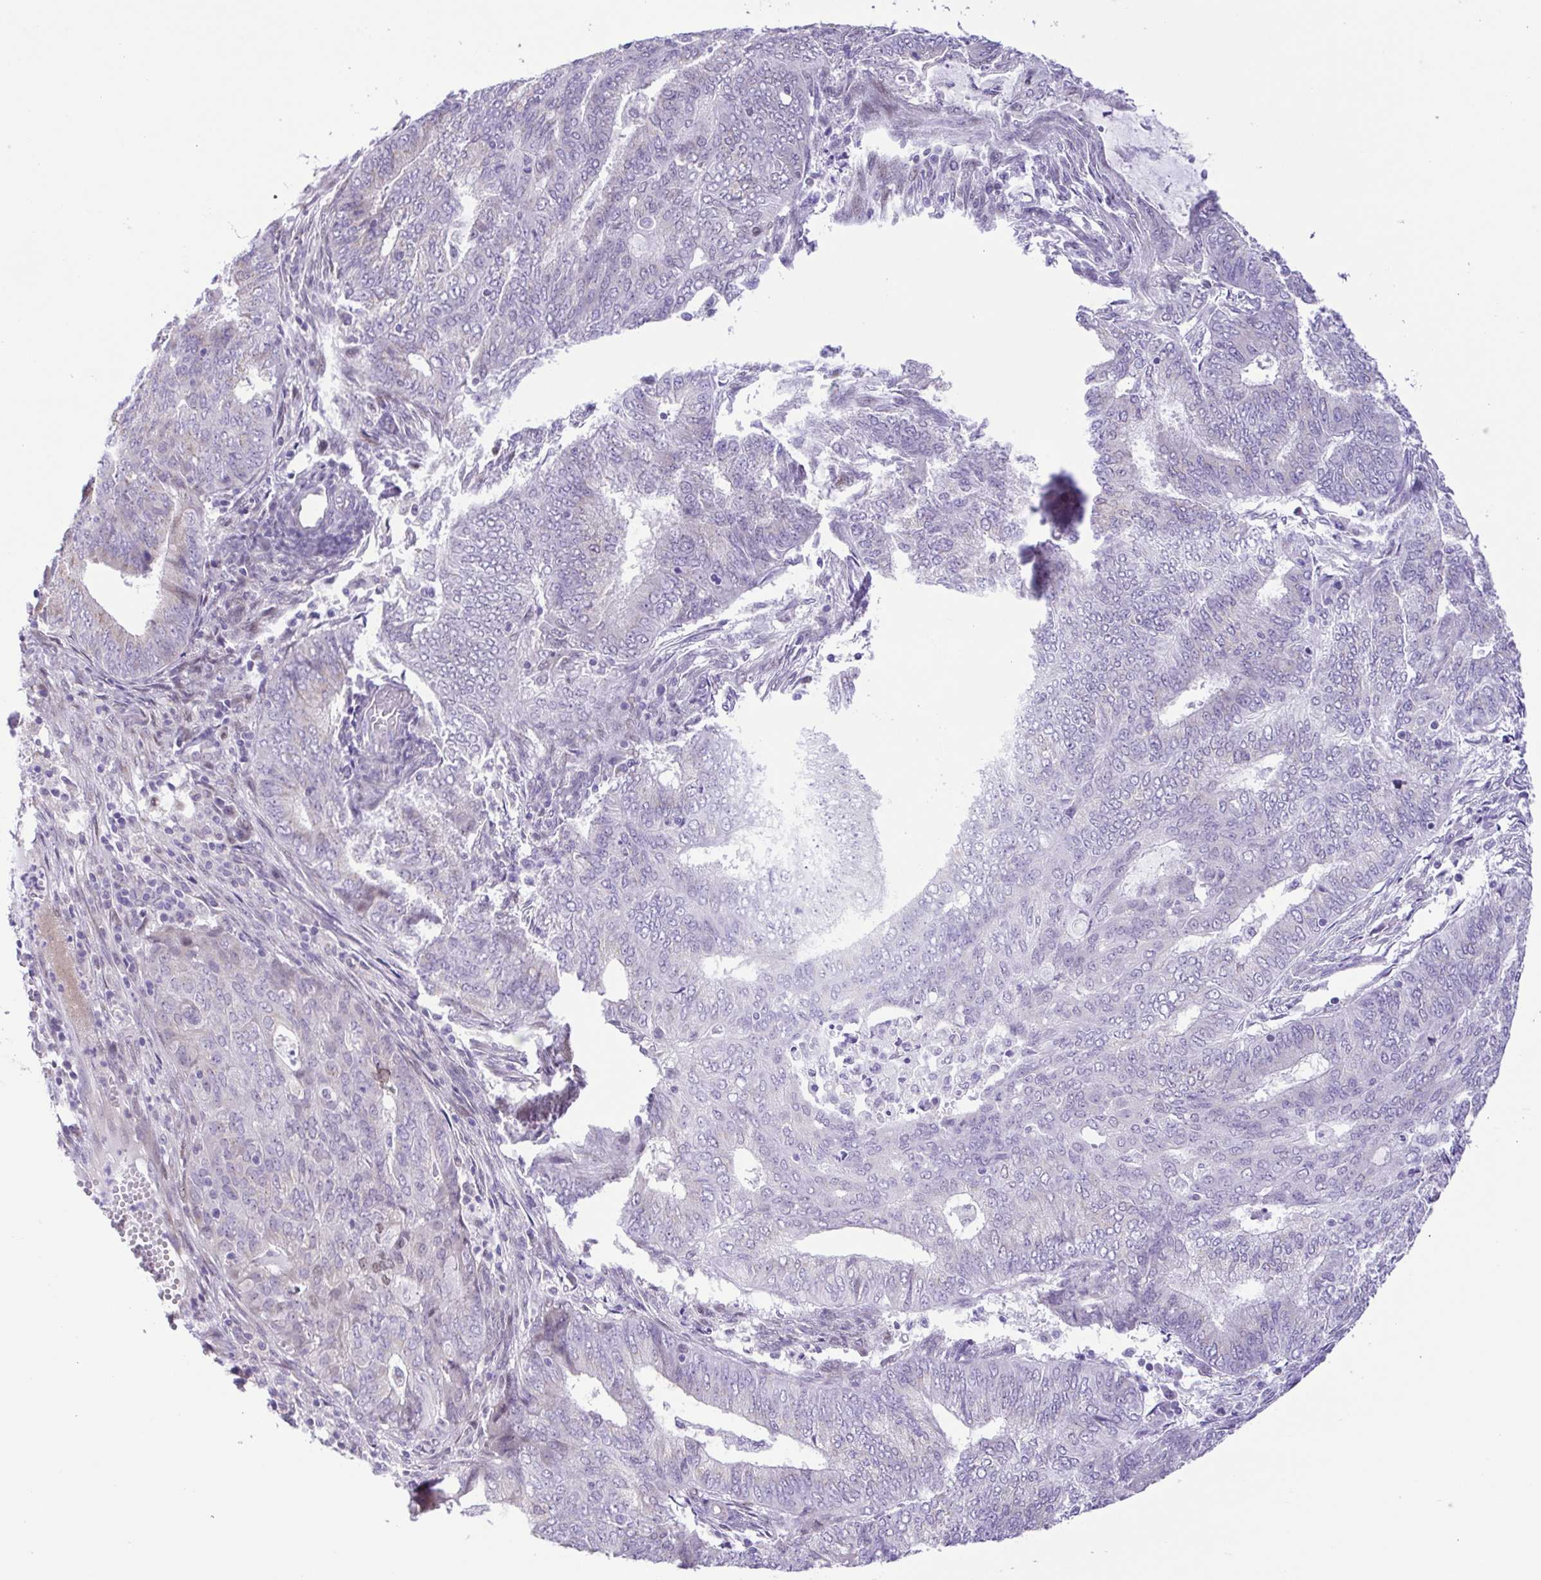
{"staining": {"intensity": "negative", "quantity": "none", "location": "none"}, "tissue": "endometrial cancer", "cell_type": "Tumor cells", "image_type": "cancer", "snomed": [{"axis": "morphology", "description": "Adenocarcinoma, NOS"}, {"axis": "topography", "description": "Endometrium"}], "caption": "Micrograph shows no protein positivity in tumor cells of endometrial adenocarcinoma tissue. Nuclei are stained in blue.", "gene": "TGM3", "patient": {"sex": "female", "age": 62}}